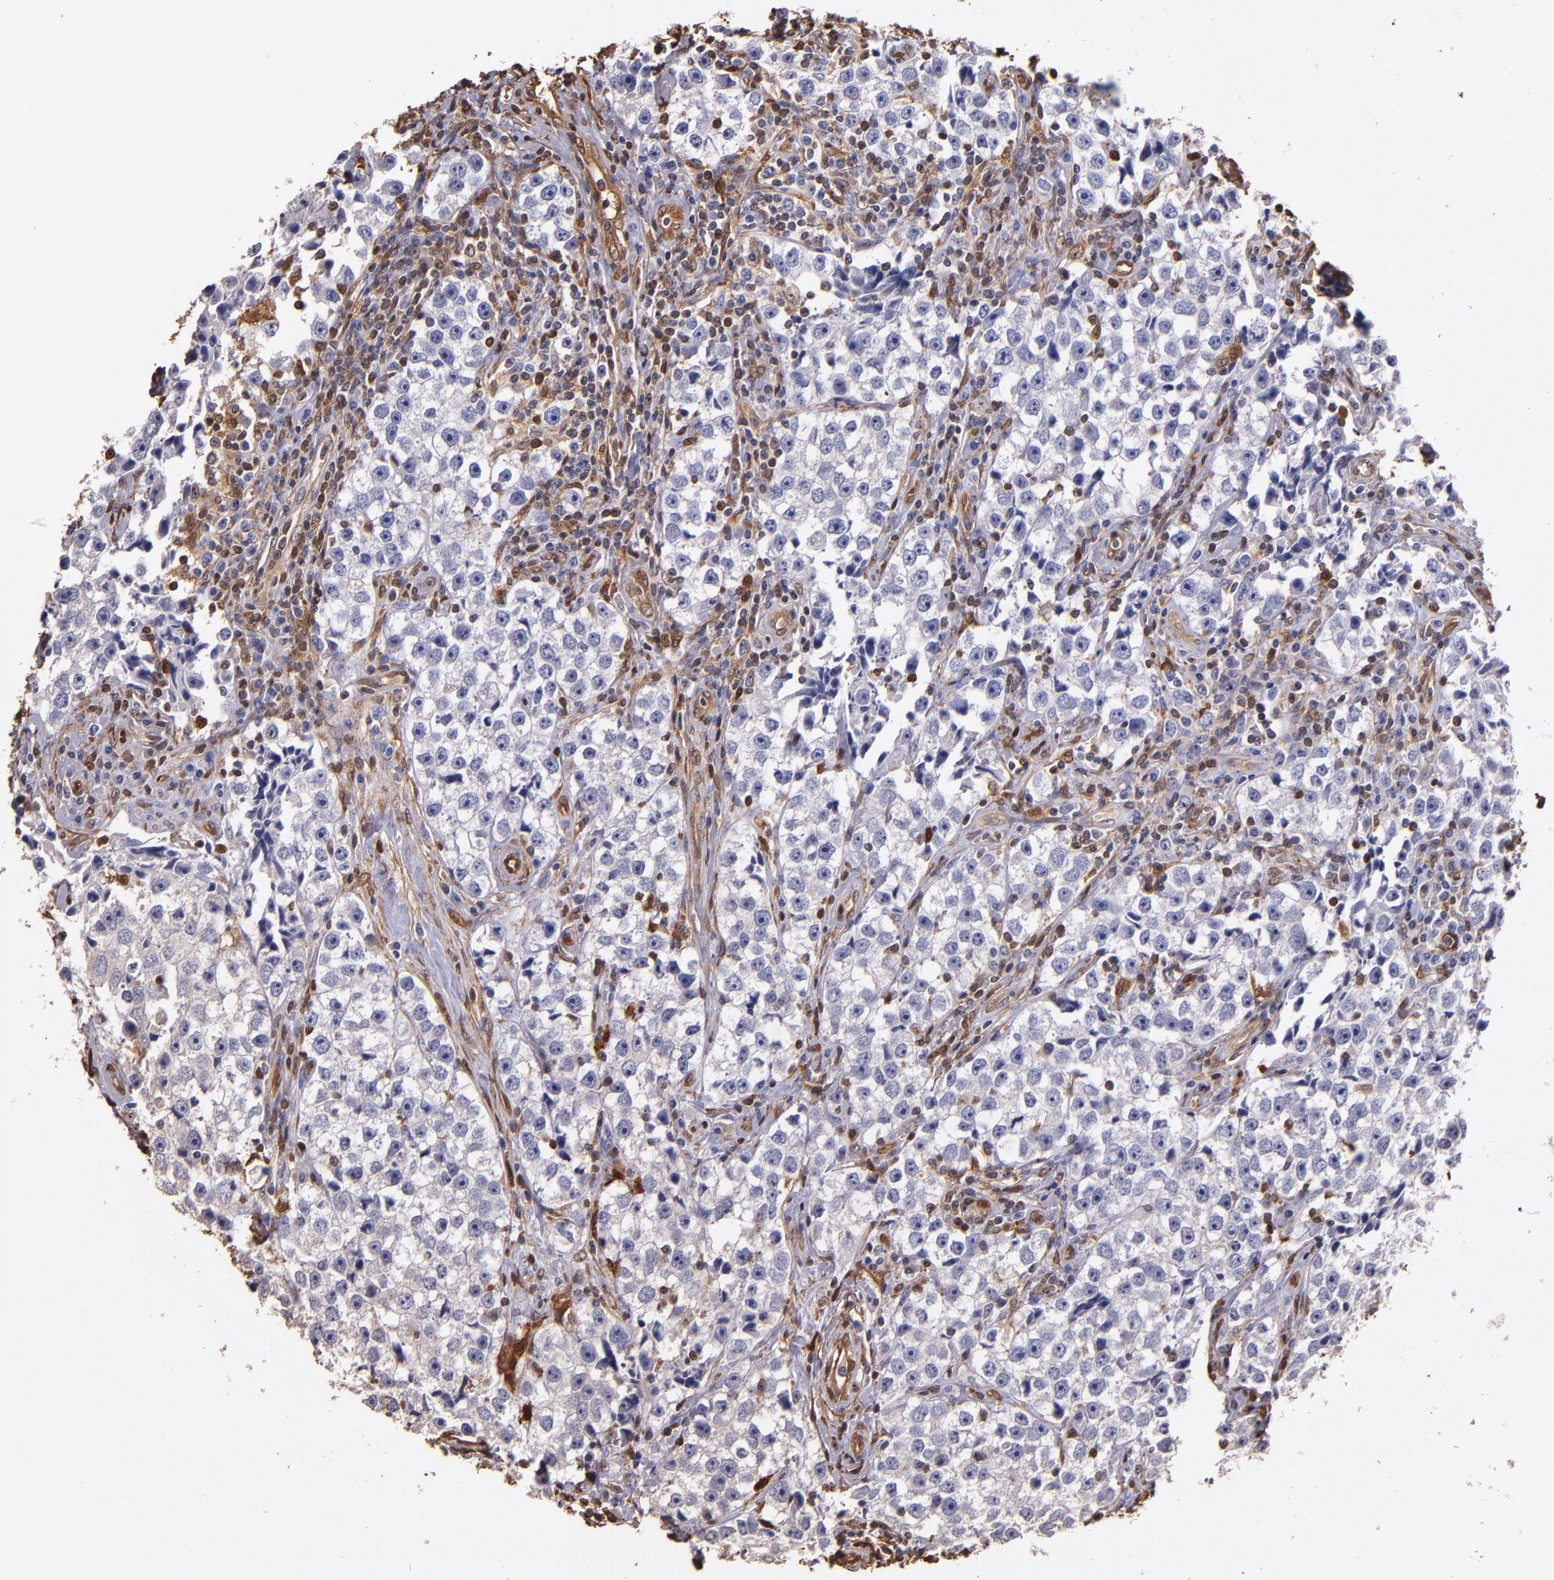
{"staining": {"intensity": "negative", "quantity": "none", "location": "none"}, "tissue": "testis cancer", "cell_type": "Tumor cells", "image_type": "cancer", "snomed": [{"axis": "morphology", "description": "Seminoma, NOS"}, {"axis": "topography", "description": "Testis"}], "caption": "An immunohistochemistry (IHC) photomicrograph of testis seminoma is shown. There is no staining in tumor cells of testis seminoma. The staining is performed using DAB brown chromogen with nuclei counter-stained in using hematoxylin.", "gene": "S100A6", "patient": {"sex": "male", "age": 32}}